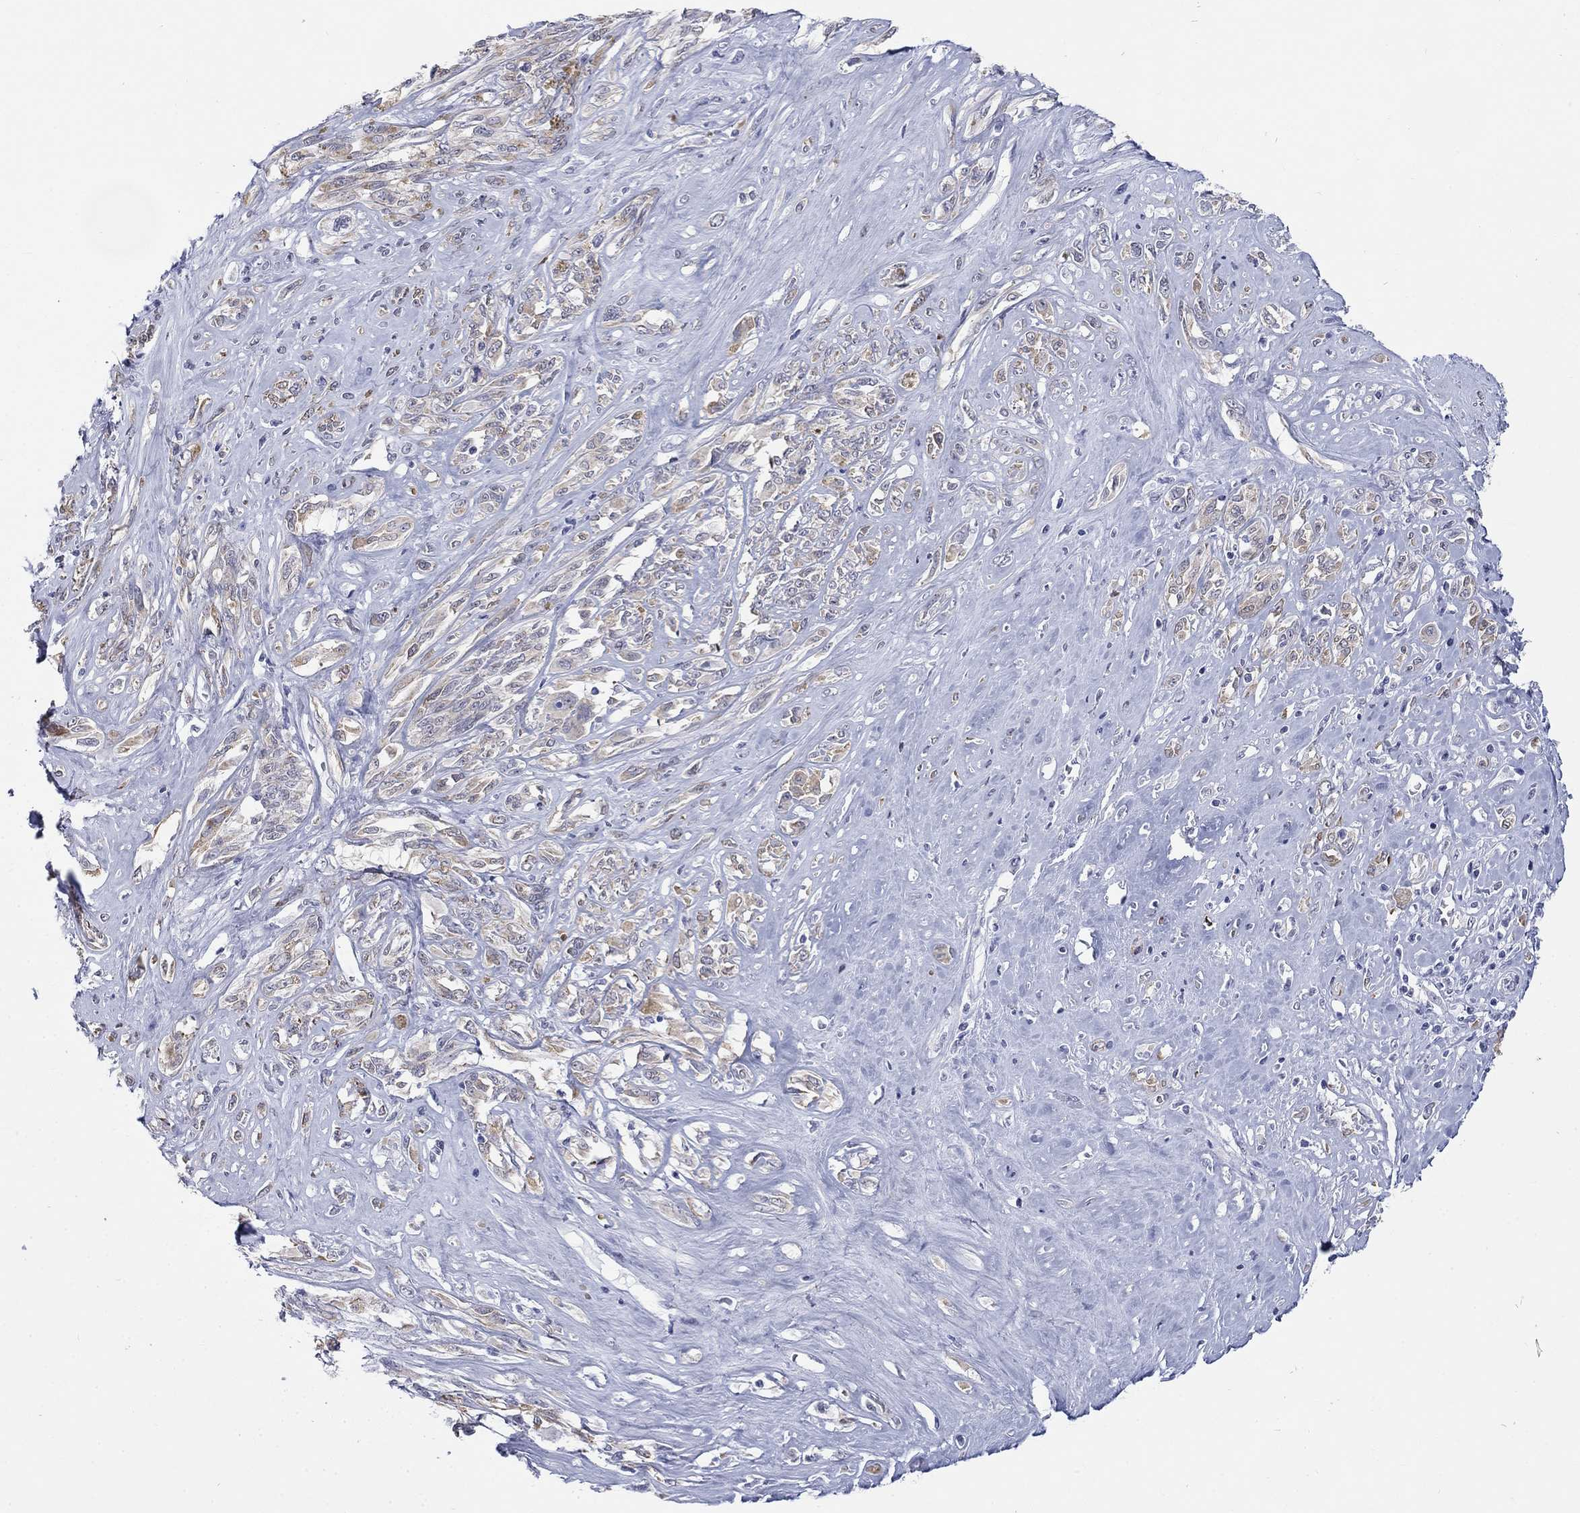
{"staining": {"intensity": "weak", "quantity": "25%-75%", "location": "cytoplasmic/membranous"}, "tissue": "melanoma", "cell_type": "Tumor cells", "image_type": "cancer", "snomed": [{"axis": "morphology", "description": "Malignant melanoma, NOS"}, {"axis": "topography", "description": "Skin"}], "caption": "Protein expression analysis of human malignant melanoma reveals weak cytoplasmic/membranous positivity in about 25%-75% of tumor cells.", "gene": "ECEL1", "patient": {"sex": "female", "age": 91}}